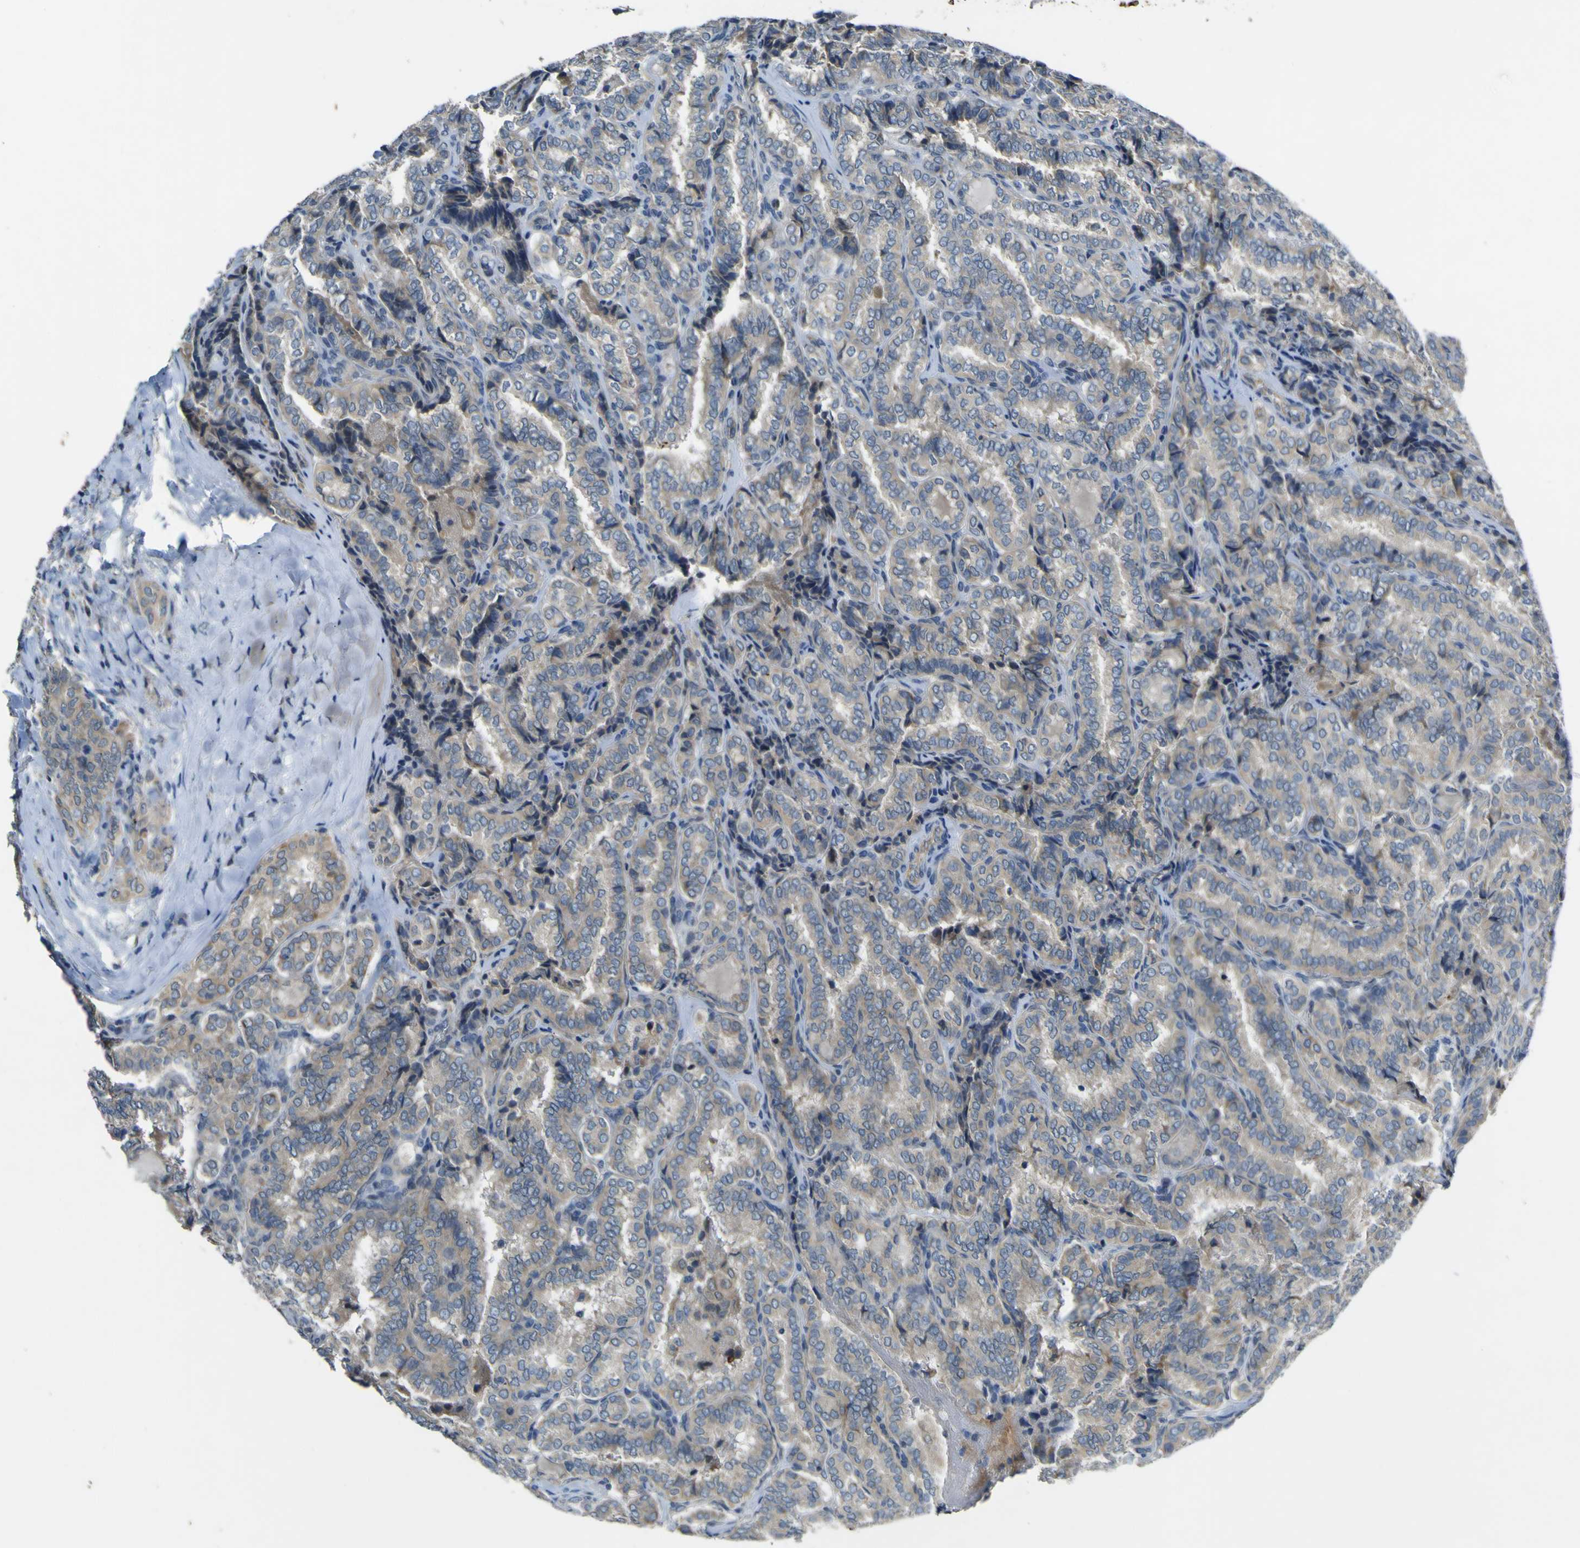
{"staining": {"intensity": "weak", "quantity": "<25%", "location": "cytoplasmic/membranous"}, "tissue": "thyroid cancer", "cell_type": "Tumor cells", "image_type": "cancer", "snomed": [{"axis": "morphology", "description": "Normal tissue, NOS"}, {"axis": "morphology", "description": "Papillary adenocarcinoma, NOS"}, {"axis": "topography", "description": "Thyroid gland"}], "caption": "This is a photomicrograph of immunohistochemistry (IHC) staining of thyroid cancer (papillary adenocarcinoma), which shows no staining in tumor cells. The staining was performed using DAB (3,3'-diaminobenzidine) to visualize the protein expression in brown, while the nuclei were stained in blue with hematoxylin (Magnification: 20x).", "gene": "LDLR", "patient": {"sex": "female", "age": 30}}